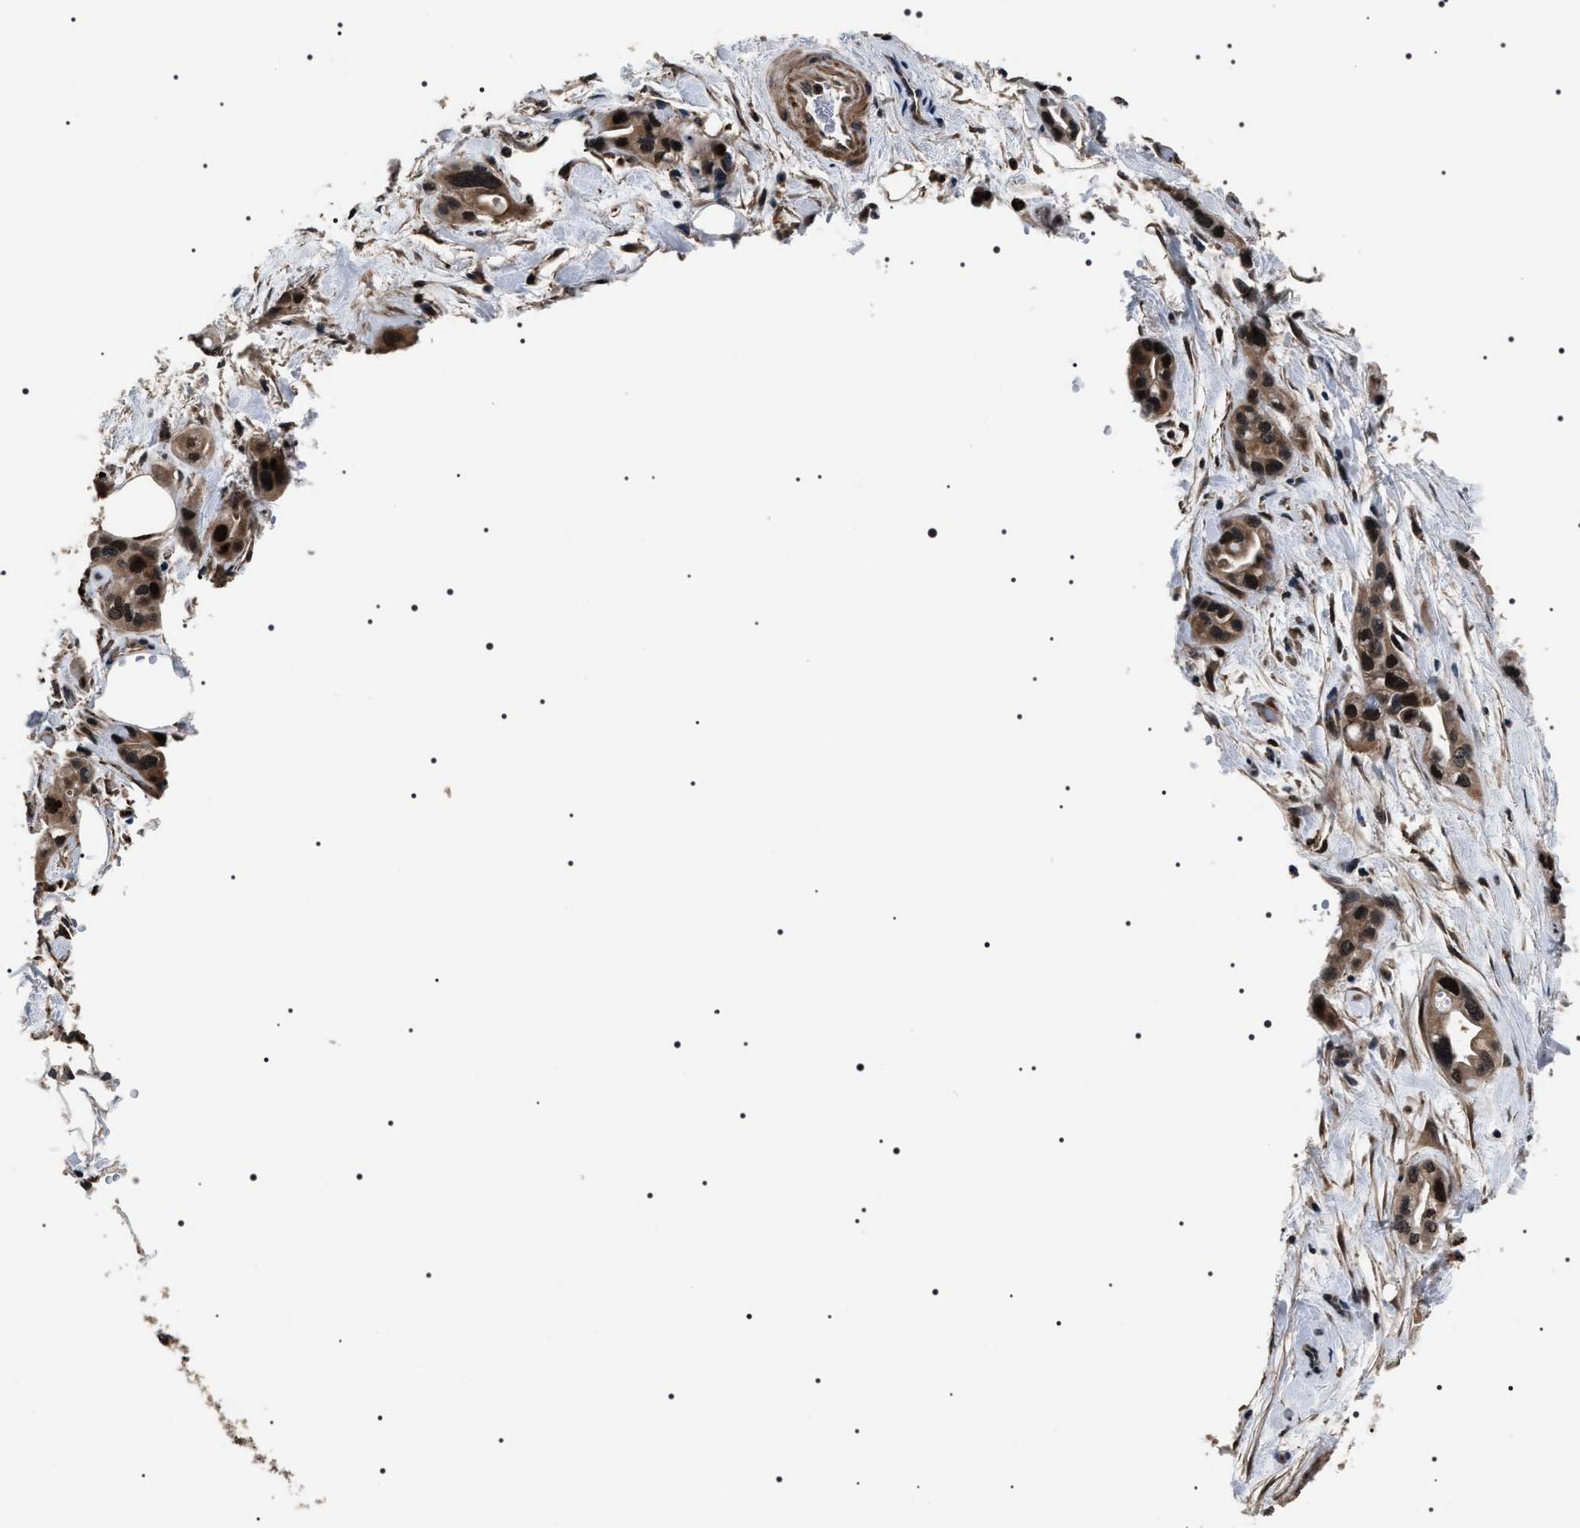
{"staining": {"intensity": "strong", "quantity": ">75%", "location": "cytoplasmic/membranous,nuclear"}, "tissue": "pancreatic cancer", "cell_type": "Tumor cells", "image_type": "cancer", "snomed": [{"axis": "morphology", "description": "Adenocarcinoma, NOS"}, {"axis": "topography", "description": "Pancreas"}], "caption": "IHC of pancreatic cancer (adenocarcinoma) displays high levels of strong cytoplasmic/membranous and nuclear expression in approximately >75% of tumor cells. Nuclei are stained in blue.", "gene": "SIPA1", "patient": {"sex": "female", "age": 77}}